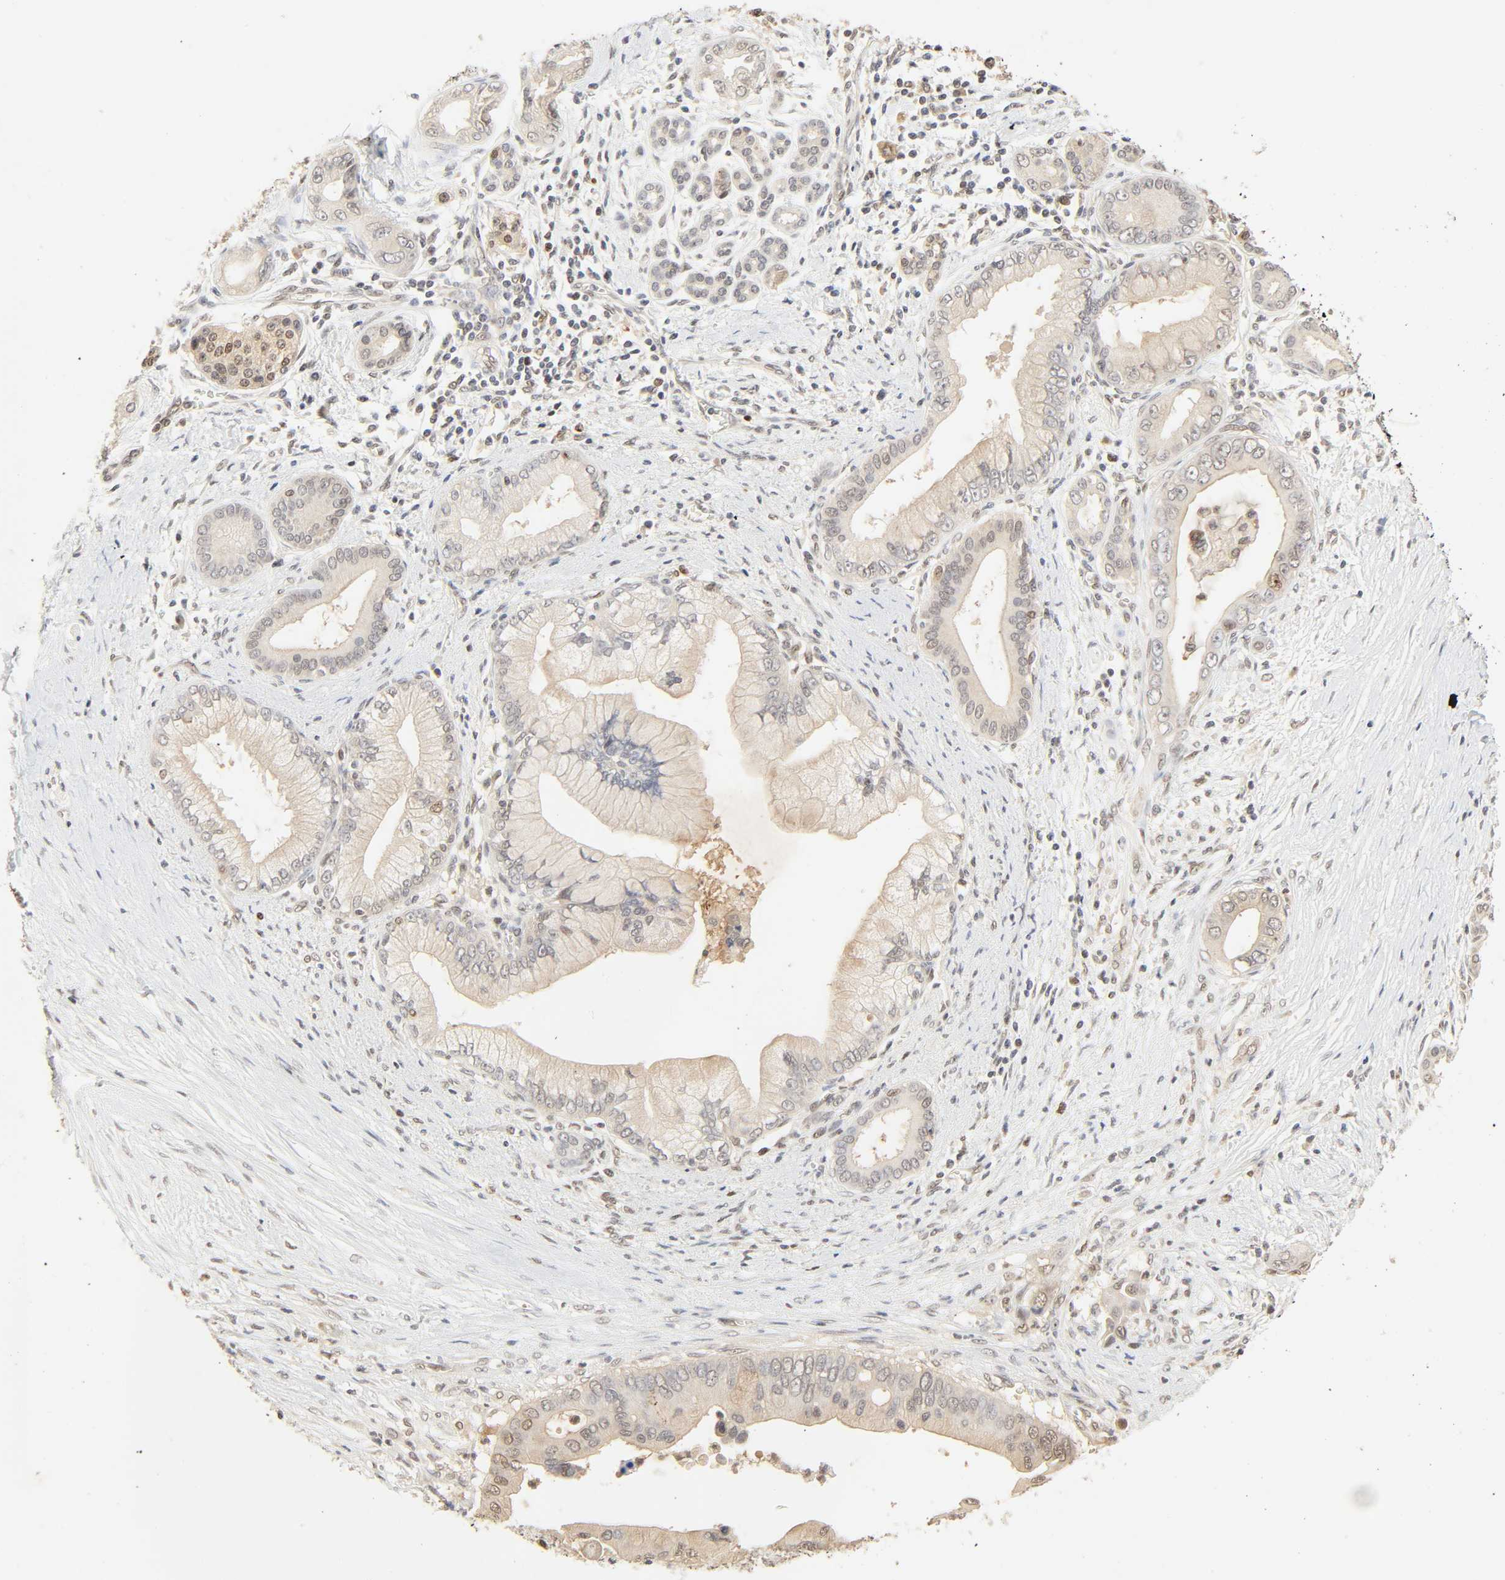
{"staining": {"intensity": "moderate", "quantity": "<25%", "location": "nuclear"}, "tissue": "pancreatic cancer", "cell_type": "Tumor cells", "image_type": "cancer", "snomed": [{"axis": "morphology", "description": "Adenocarcinoma, NOS"}, {"axis": "topography", "description": "Pancreas"}], "caption": "DAB immunohistochemical staining of human pancreatic cancer displays moderate nuclear protein expression in about <25% of tumor cells.", "gene": "UBC", "patient": {"sex": "male", "age": 59}}